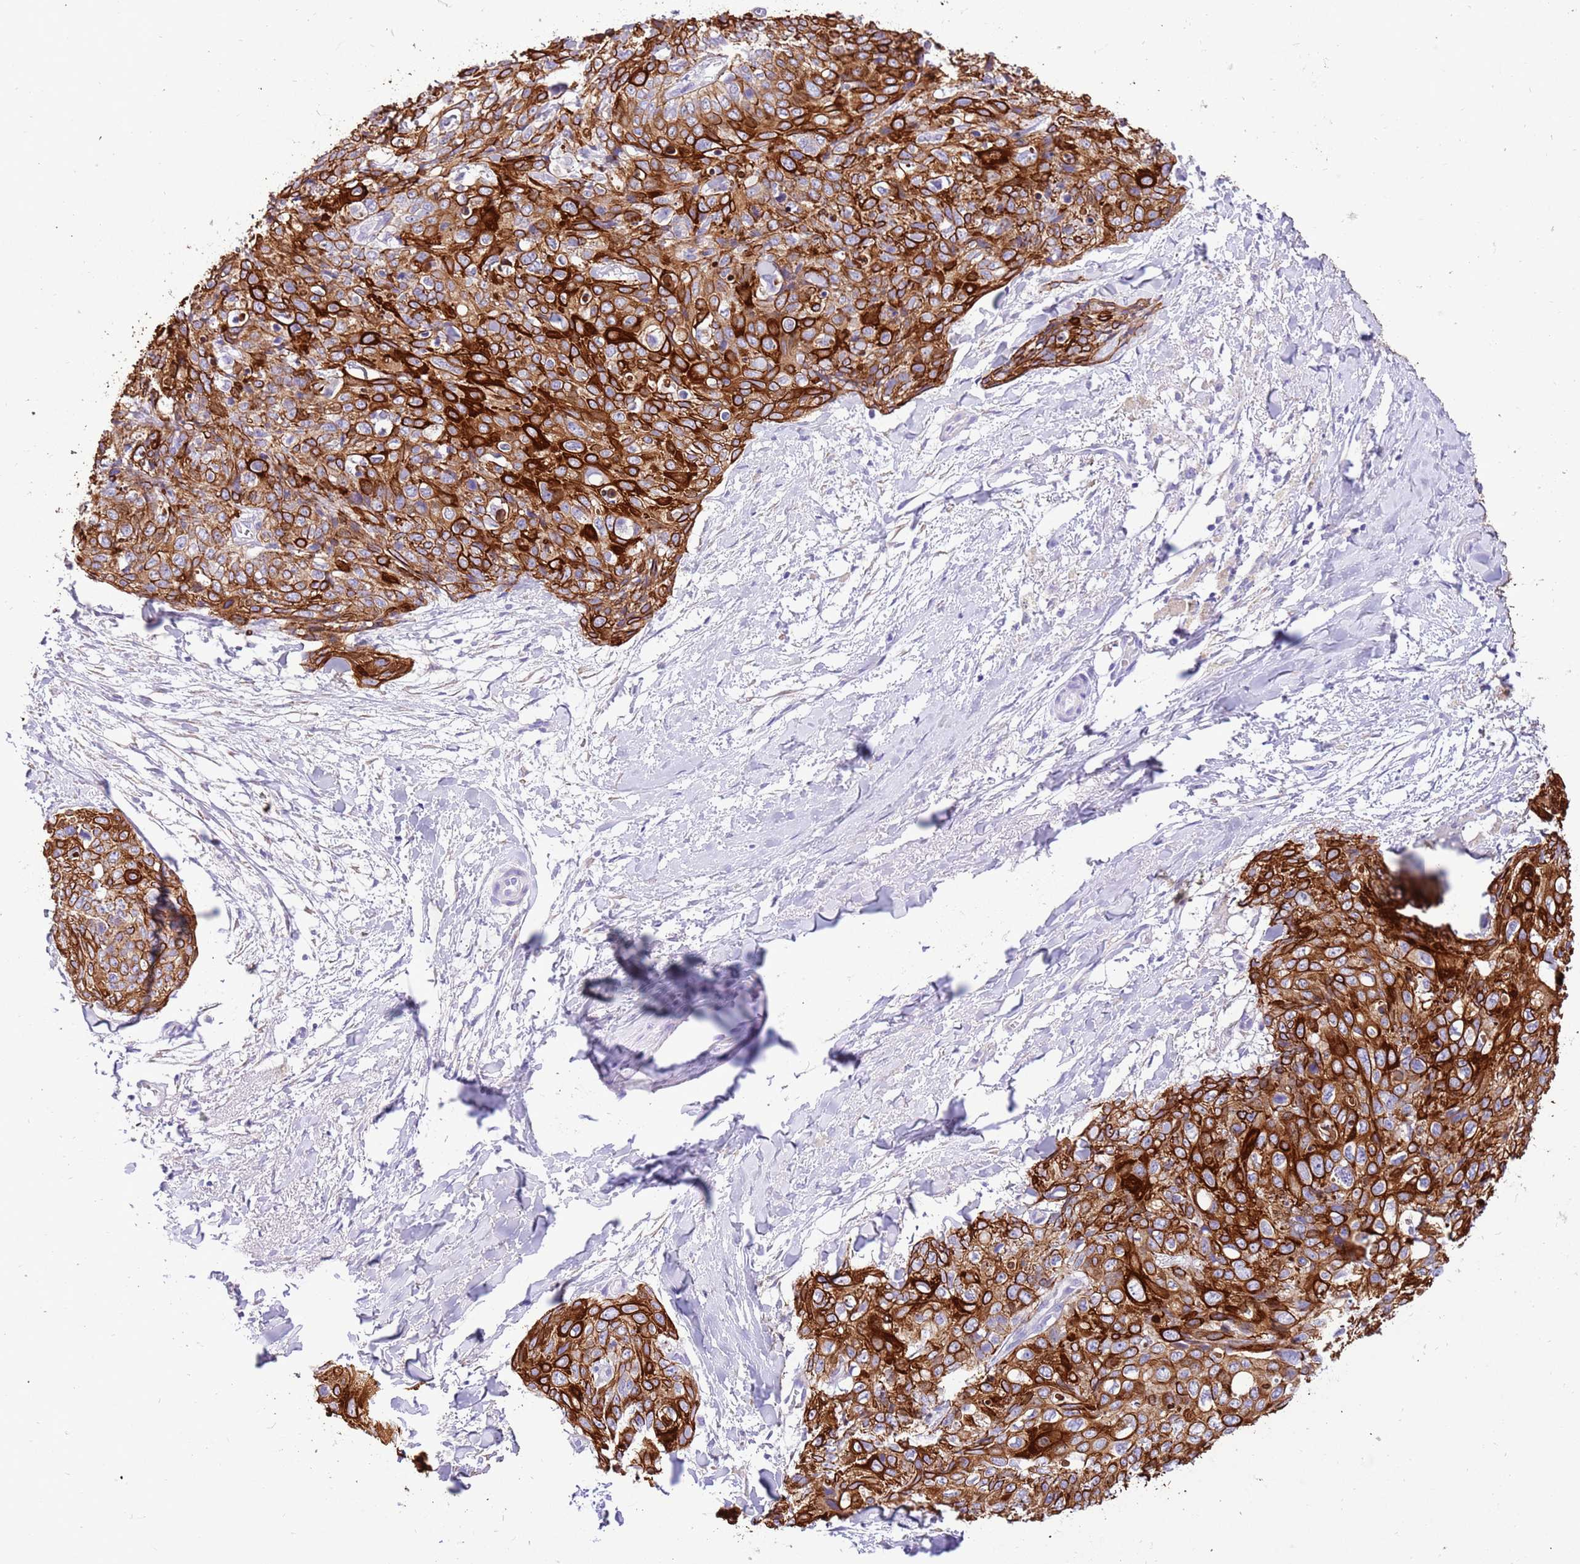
{"staining": {"intensity": "strong", "quantity": ">75%", "location": "cytoplasmic/membranous"}, "tissue": "skin cancer", "cell_type": "Tumor cells", "image_type": "cancer", "snomed": [{"axis": "morphology", "description": "Squamous cell carcinoma, NOS"}, {"axis": "topography", "description": "Skin"}, {"axis": "topography", "description": "Vulva"}], "caption": "DAB immunohistochemical staining of skin cancer (squamous cell carcinoma) reveals strong cytoplasmic/membranous protein expression in approximately >75% of tumor cells.", "gene": "R3HDM4", "patient": {"sex": "female", "age": 85}}